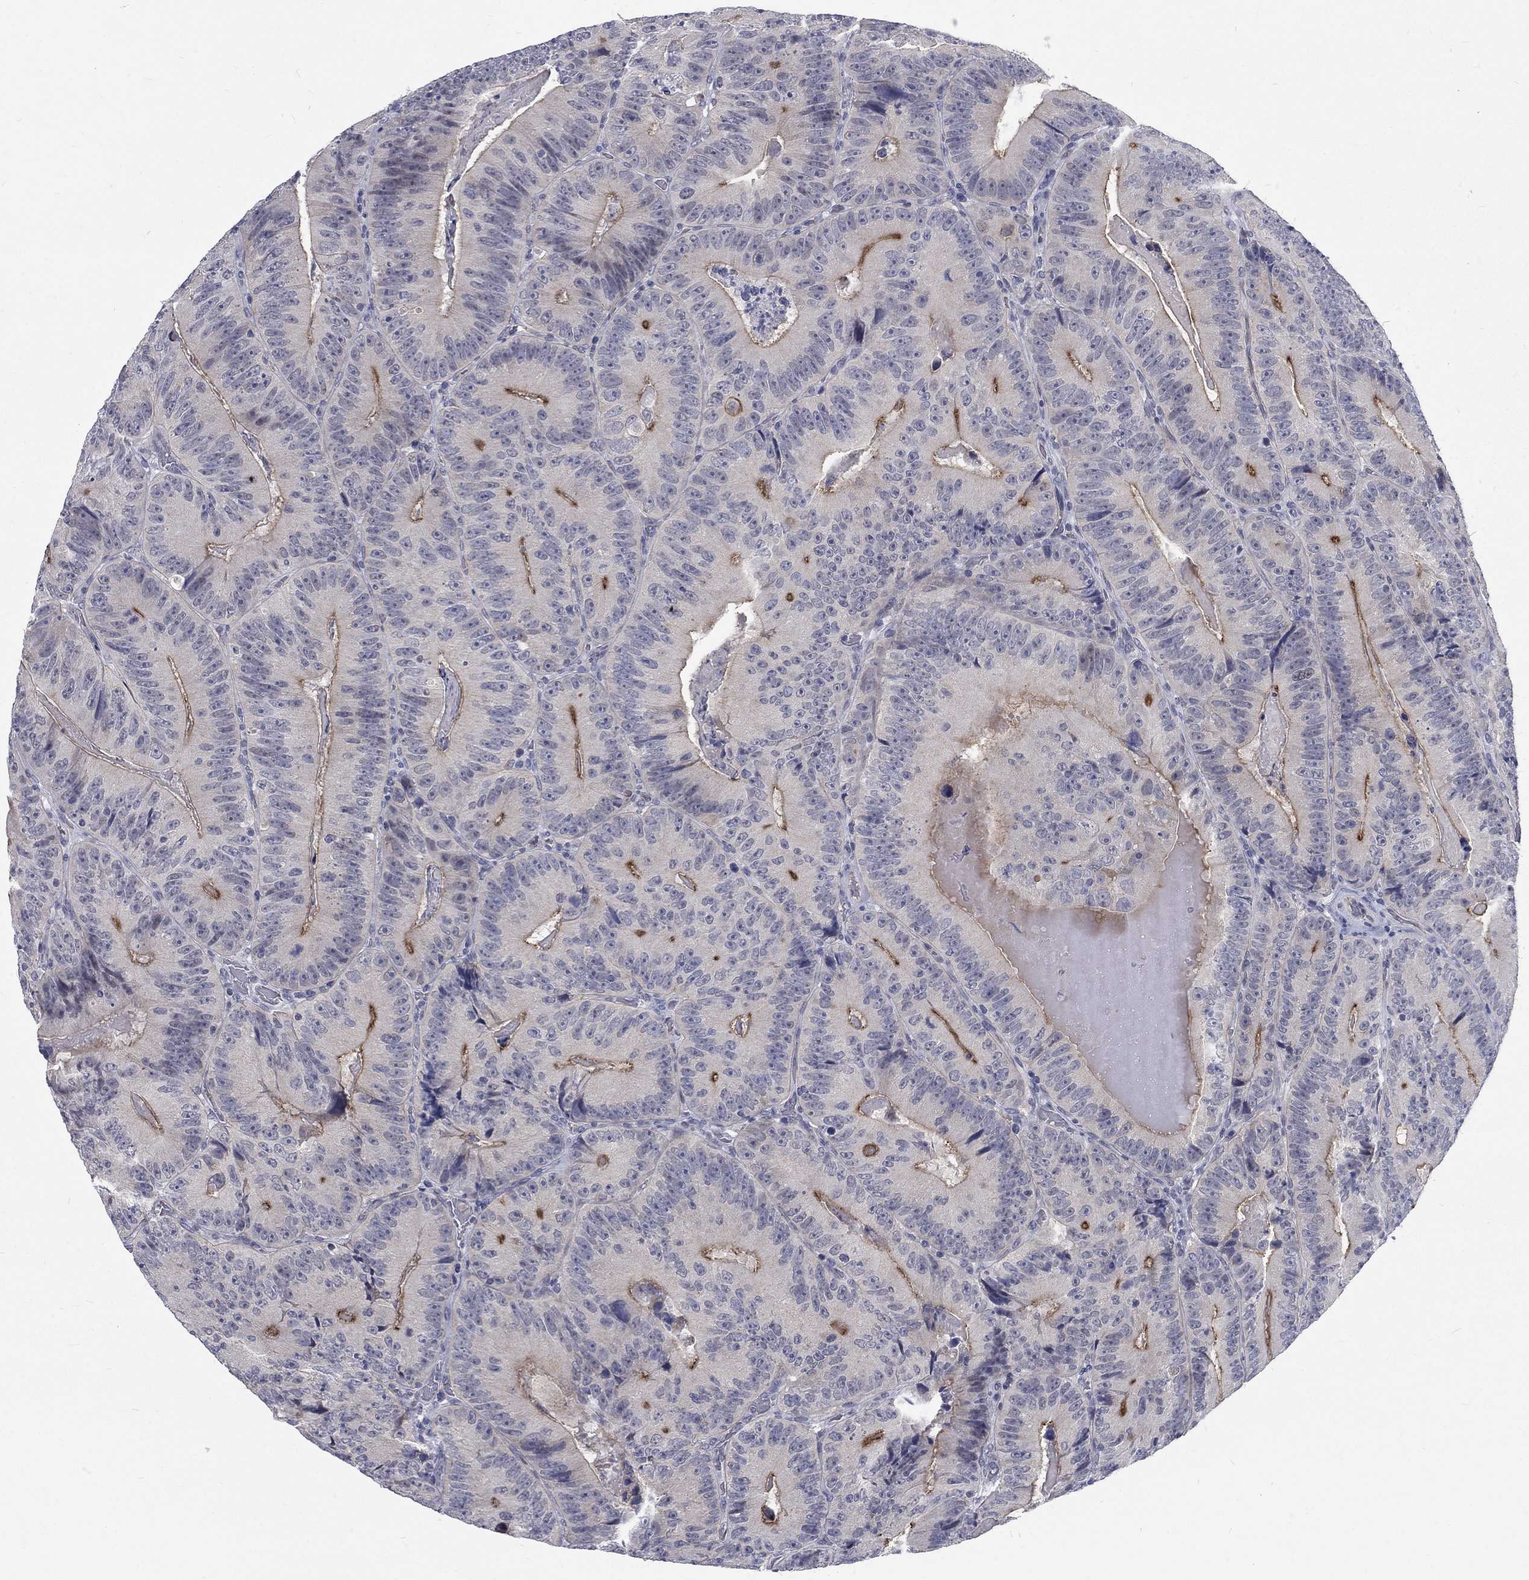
{"staining": {"intensity": "strong", "quantity": "<25%", "location": "cytoplasmic/membranous"}, "tissue": "colorectal cancer", "cell_type": "Tumor cells", "image_type": "cancer", "snomed": [{"axis": "morphology", "description": "Adenocarcinoma, NOS"}, {"axis": "topography", "description": "Colon"}], "caption": "Immunohistochemical staining of human adenocarcinoma (colorectal) demonstrates strong cytoplasmic/membranous protein expression in approximately <25% of tumor cells.", "gene": "PHKA1", "patient": {"sex": "female", "age": 86}}